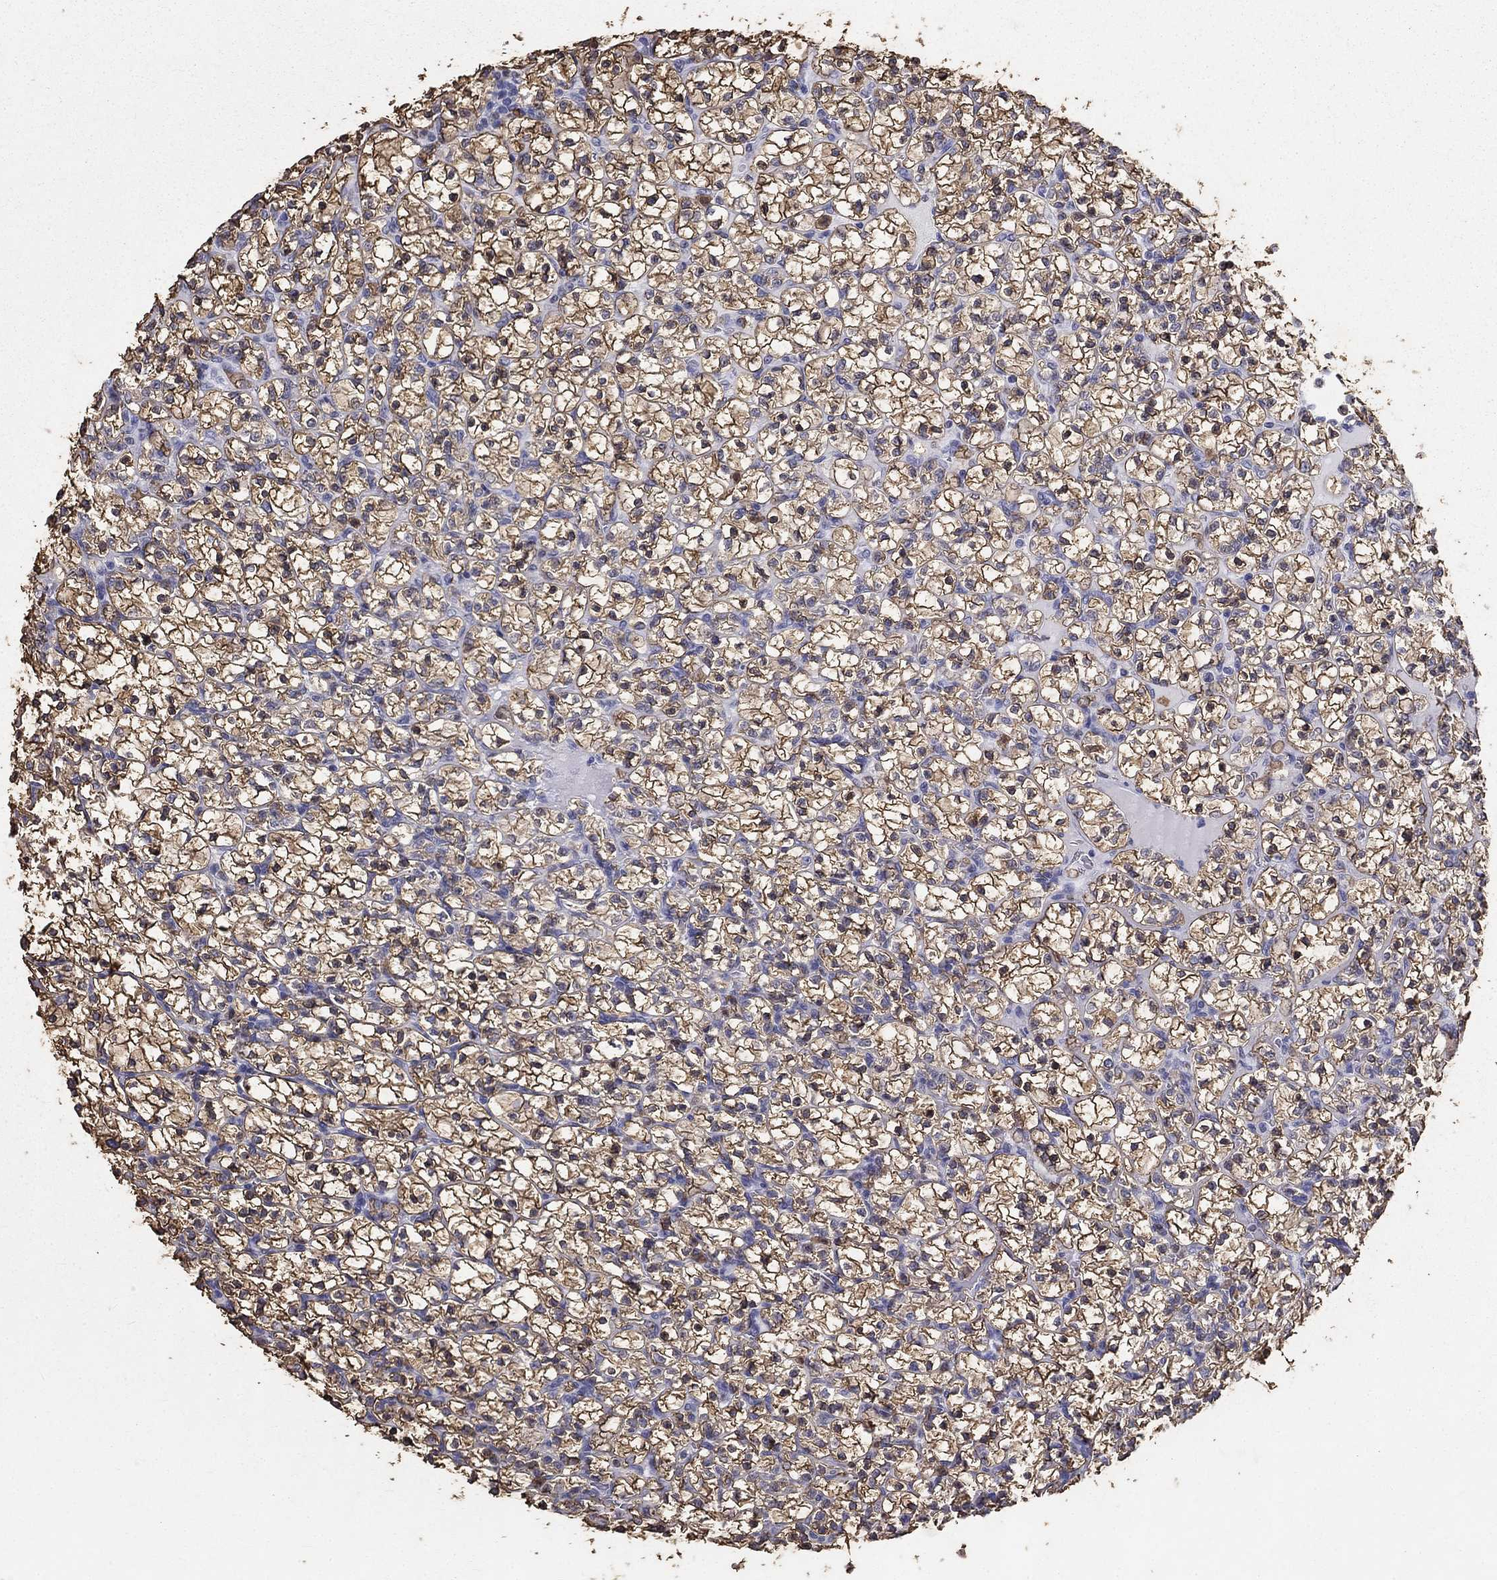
{"staining": {"intensity": "strong", "quantity": ">75%", "location": "cytoplasmic/membranous"}, "tissue": "renal cancer", "cell_type": "Tumor cells", "image_type": "cancer", "snomed": [{"axis": "morphology", "description": "Adenocarcinoma, NOS"}, {"axis": "topography", "description": "Kidney"}], "caption": "Brown immunohistochemical staining in human adenocarcinoma (renal) demonstrates strong cytoplasmic/membranous positivity in about >75% of tumor cells.", "gene": "IGSF8", "patient": {"sex": "female", "age": 89}}